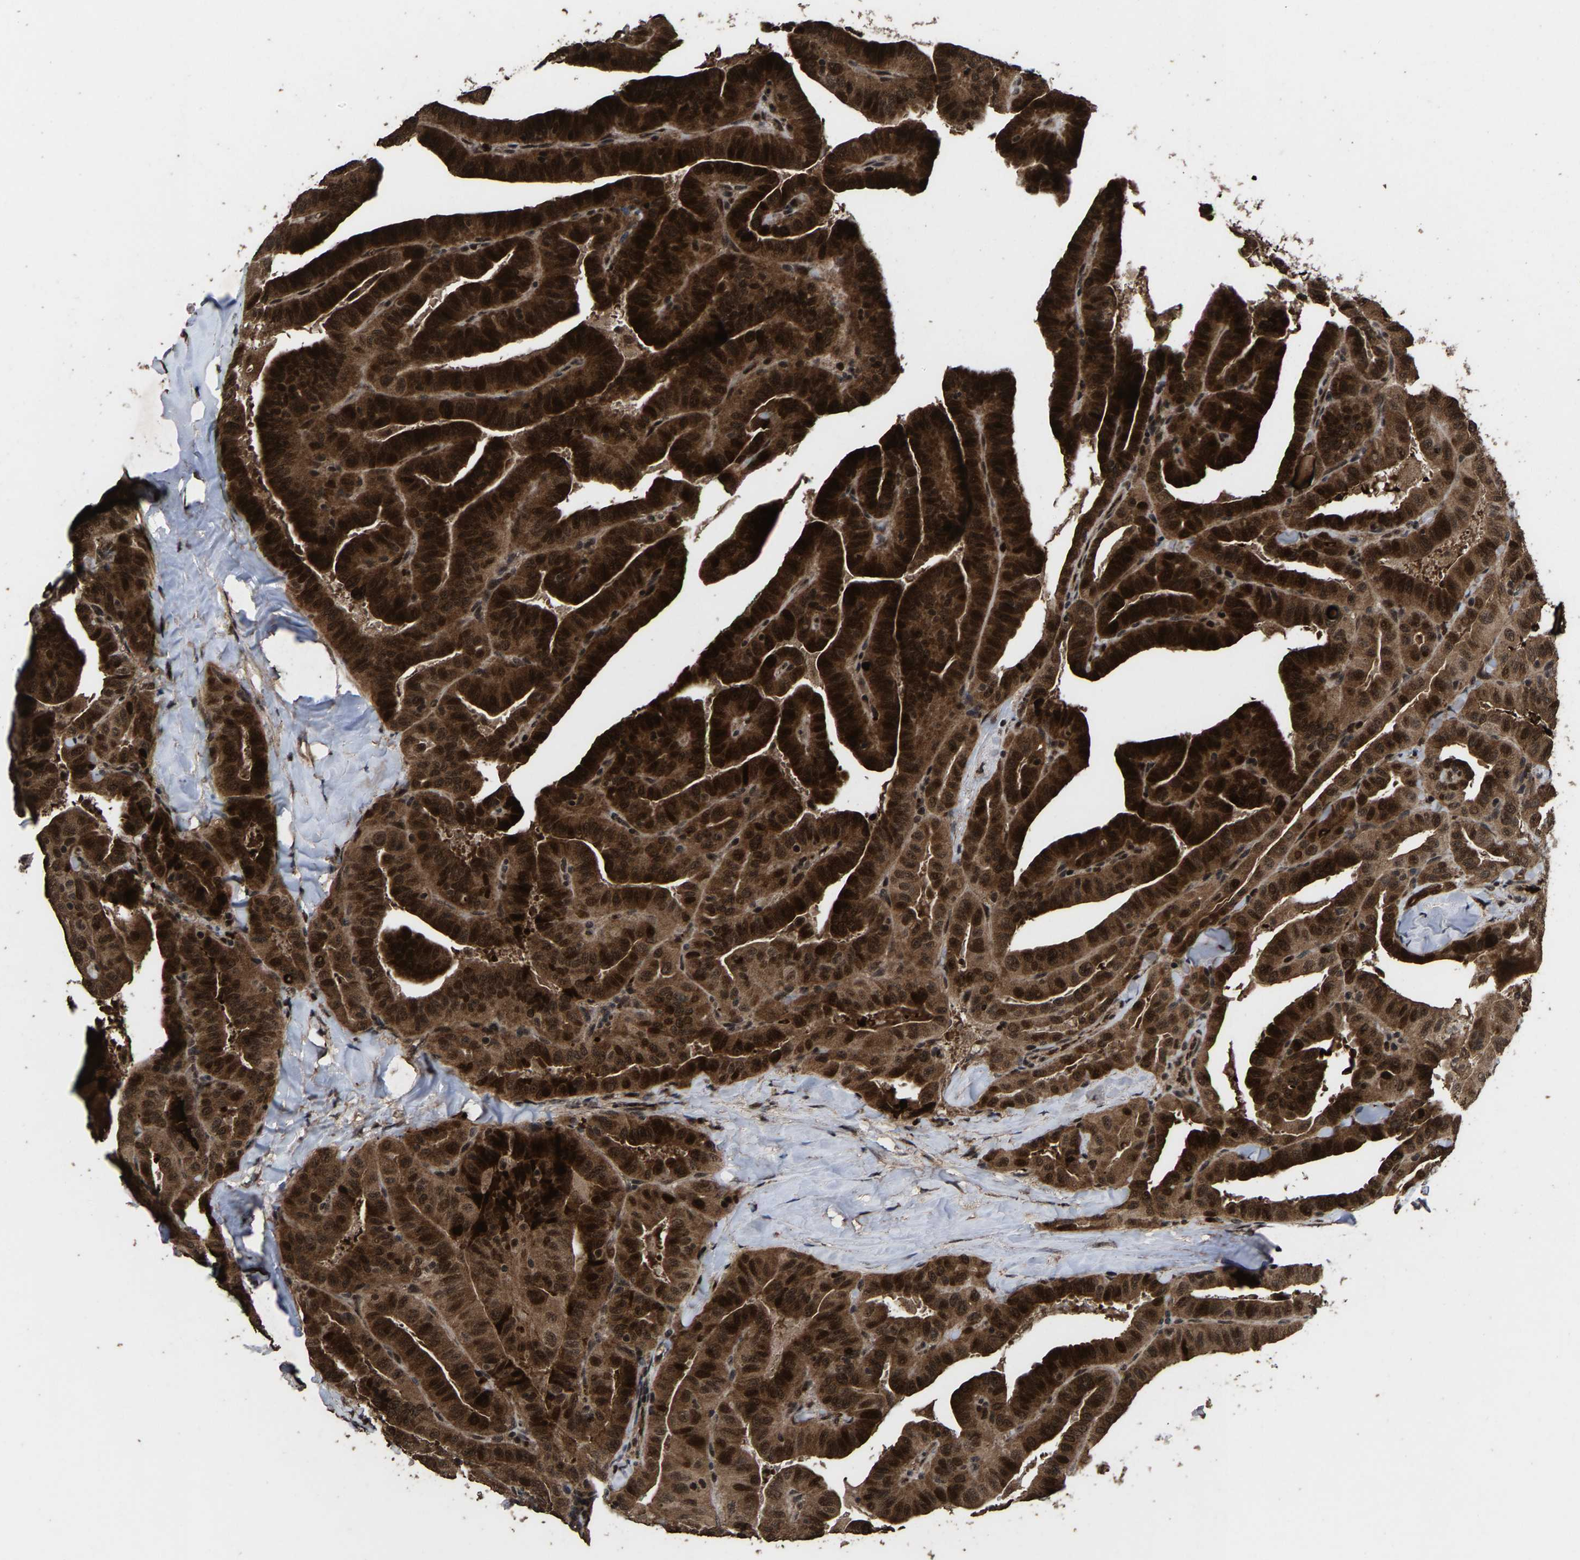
{"staining": {"intensity": "strong", "quantity": ">75%", "location": "cytoplasmic/membranous,nuclear"}, "tissue": "thyroid cancer", "cell_type": "Tumor cells", "image_type": "cancer", "snomed": [{"axis": "morphology", "description": "Papillary adenocarcinoma, NOS"}, {"axis": "topography", "description": "Thyroid gland"}], "caption": "Immunohistochemical staining of papillary adenocarcinoma (thyroid) demonstrates high levels of strong cytoplasmic/membranous and nuclear positivity in approximately >75% of tumor cells. Using DAB (3,3'-diaminobenzidine) (brown) and hematoxylin (blue) stains, captured at high magnification using brightfield microscopy.", "gene": "HAUS6", "patient": {"sex": "male", "age": 77}}